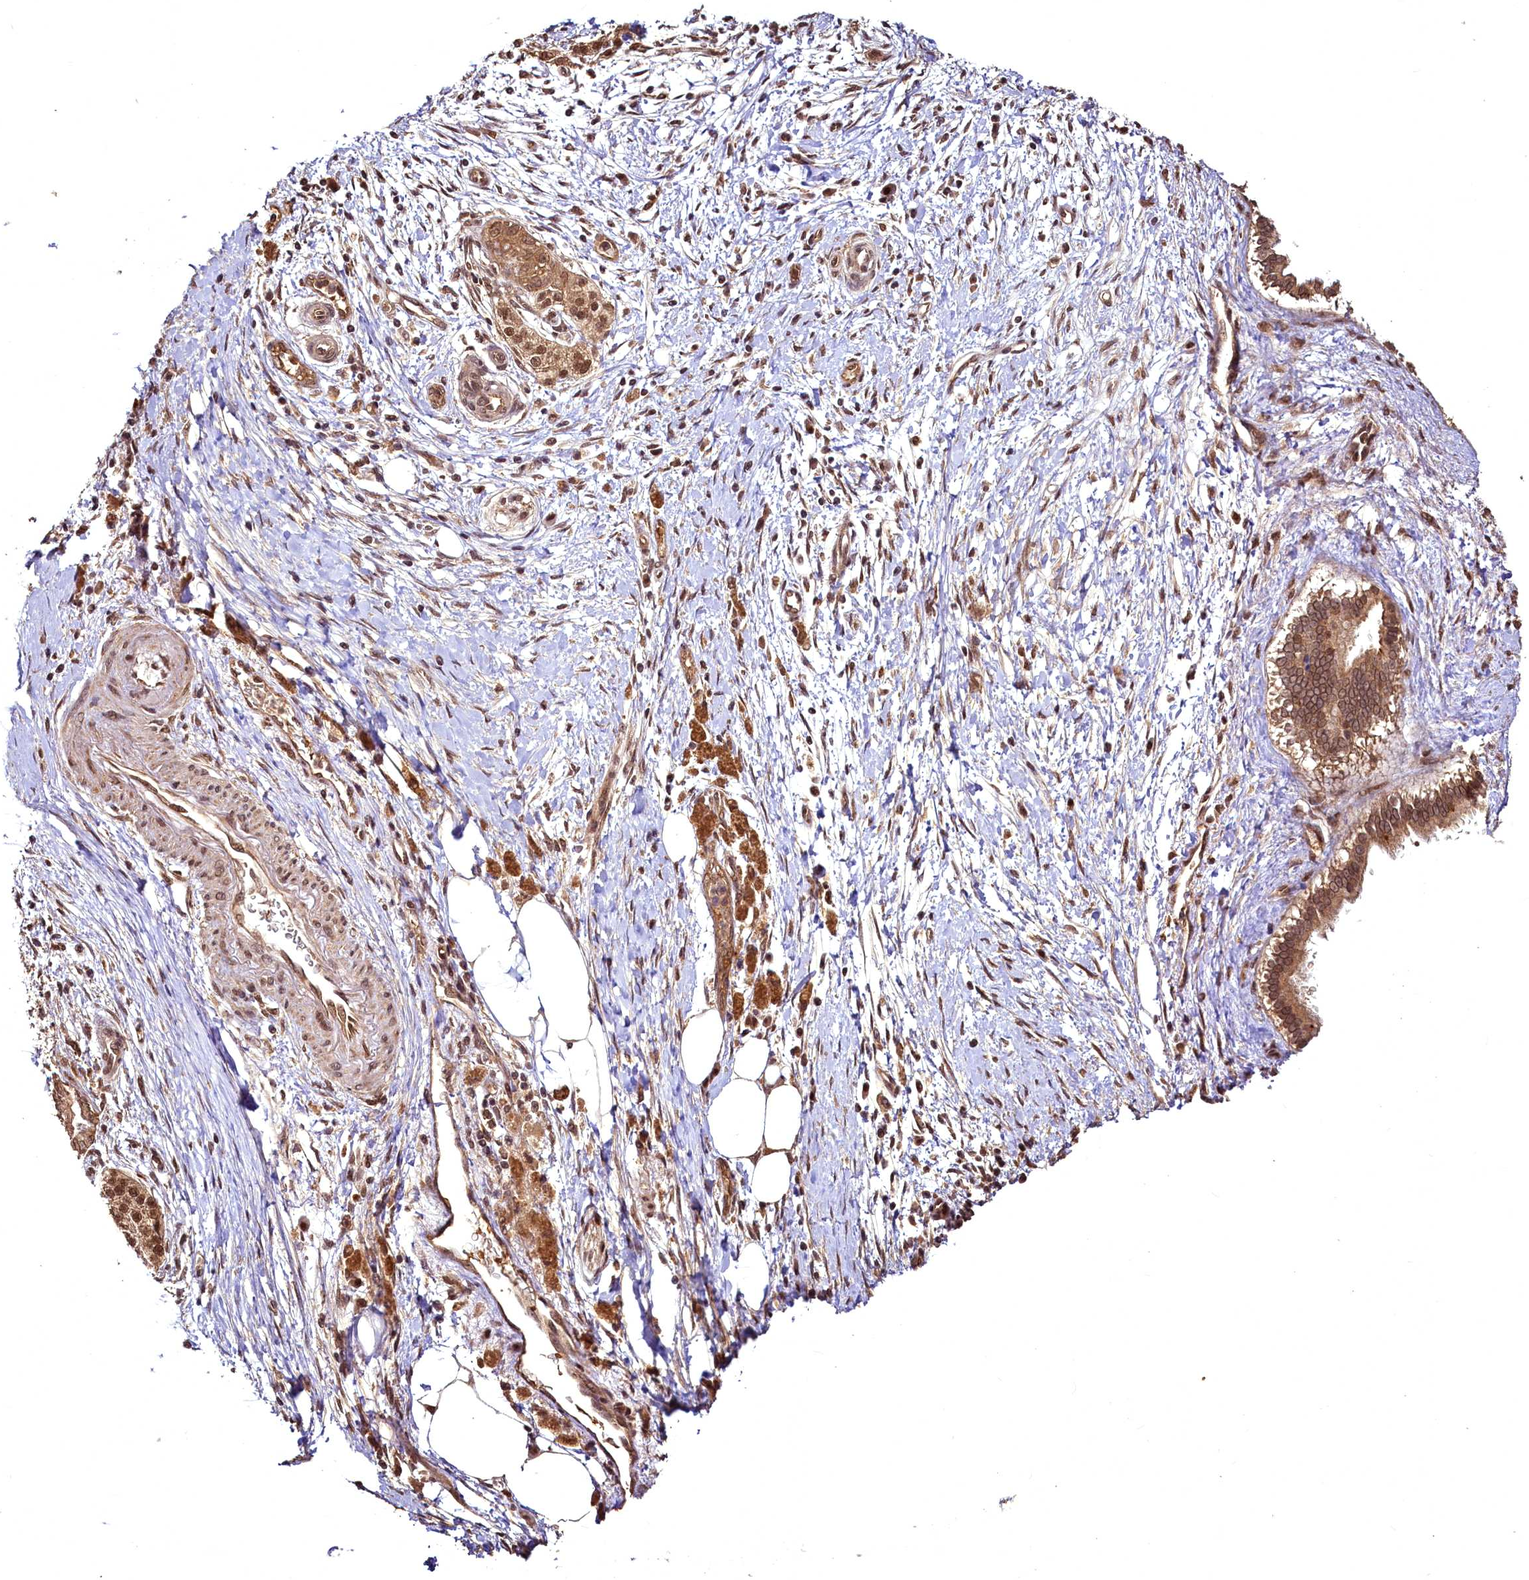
{"staining": {"intensity": "moderate", "quantity": ">75%", "location": "cytoplasmic/membranous,nuclear"}, "tissue": "pancreatic cancer", "cell_type": "Tumor cells", "image_type": "cancer", "snomed": [{"axis": "morphology", "description": "Adenocarcinoma, NOS"}, {"axis": "topography", "description": "Pancreas"}], "caption": "Immunohistochemistry (IHC) (DAB) staining of human pancreatic adenocarcinoma displays moderate cytoplasmic/membranous and nuclear protein staining in about >75% of tumor cells. (brown staining indicates protein expression, while blue staining denotes nuclei).", "gene": "VPS51", "patient": {"sex": "male", "age": 58}}